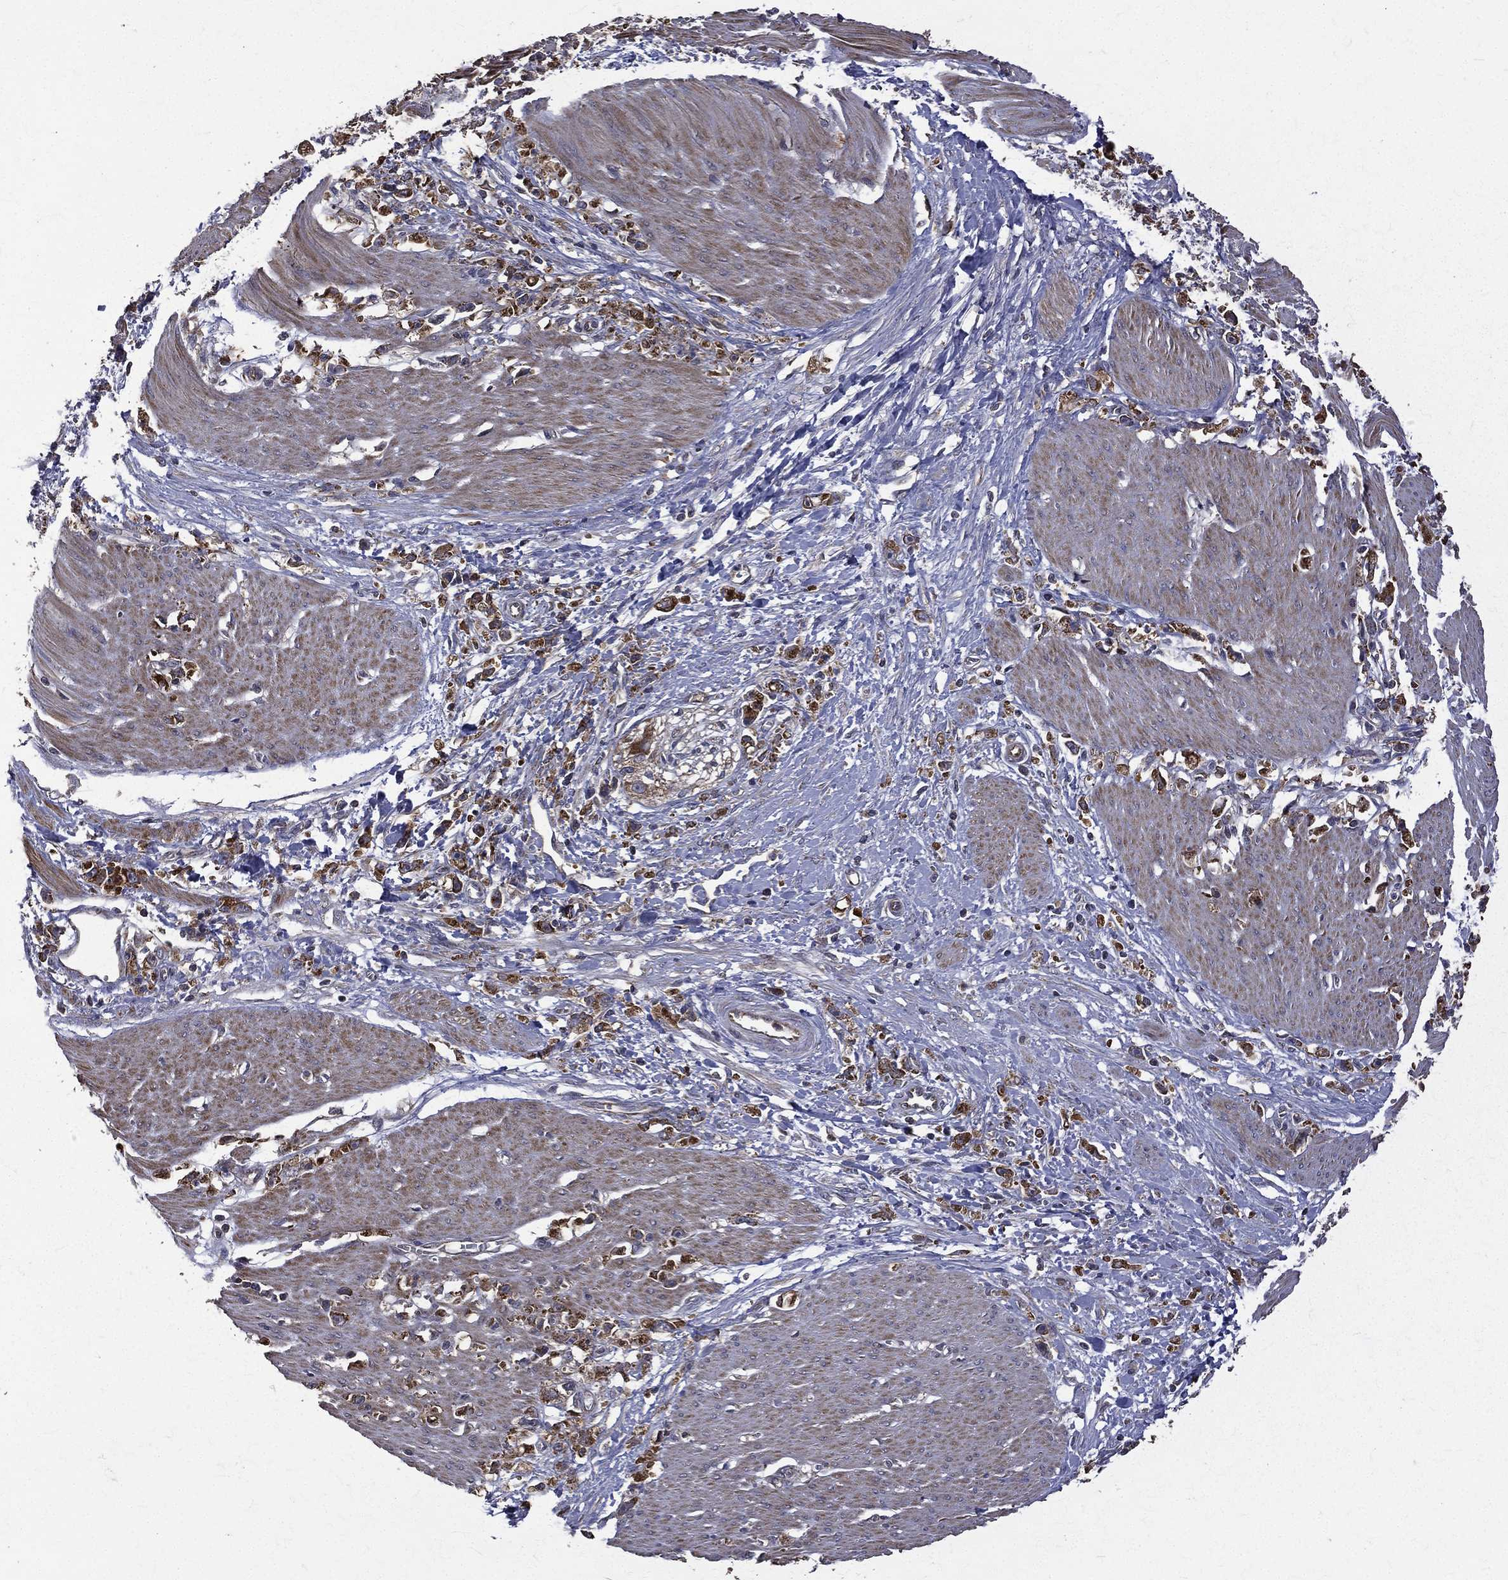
{"staining": {"intensity": "strong", "quantity": ">75%", "location": "cytoplasmic/membranous"}, "tissue": "stomach cancer", "cell_type": "Tumor cells", "image_type": "cancer", "snomed": [{"axis": "morphology", "description": "Adenocarcinoma, NOS"}, {"axis": "topography", "description": "Stomach"}], "caption": "A high amount of strong cytoplasmic/membranous positivity is appreciated in approximately >75% of tumor cells in stomach cancer tissue.", "gene": "RPGR", "patient": {"sex": "female", "age": 59}}